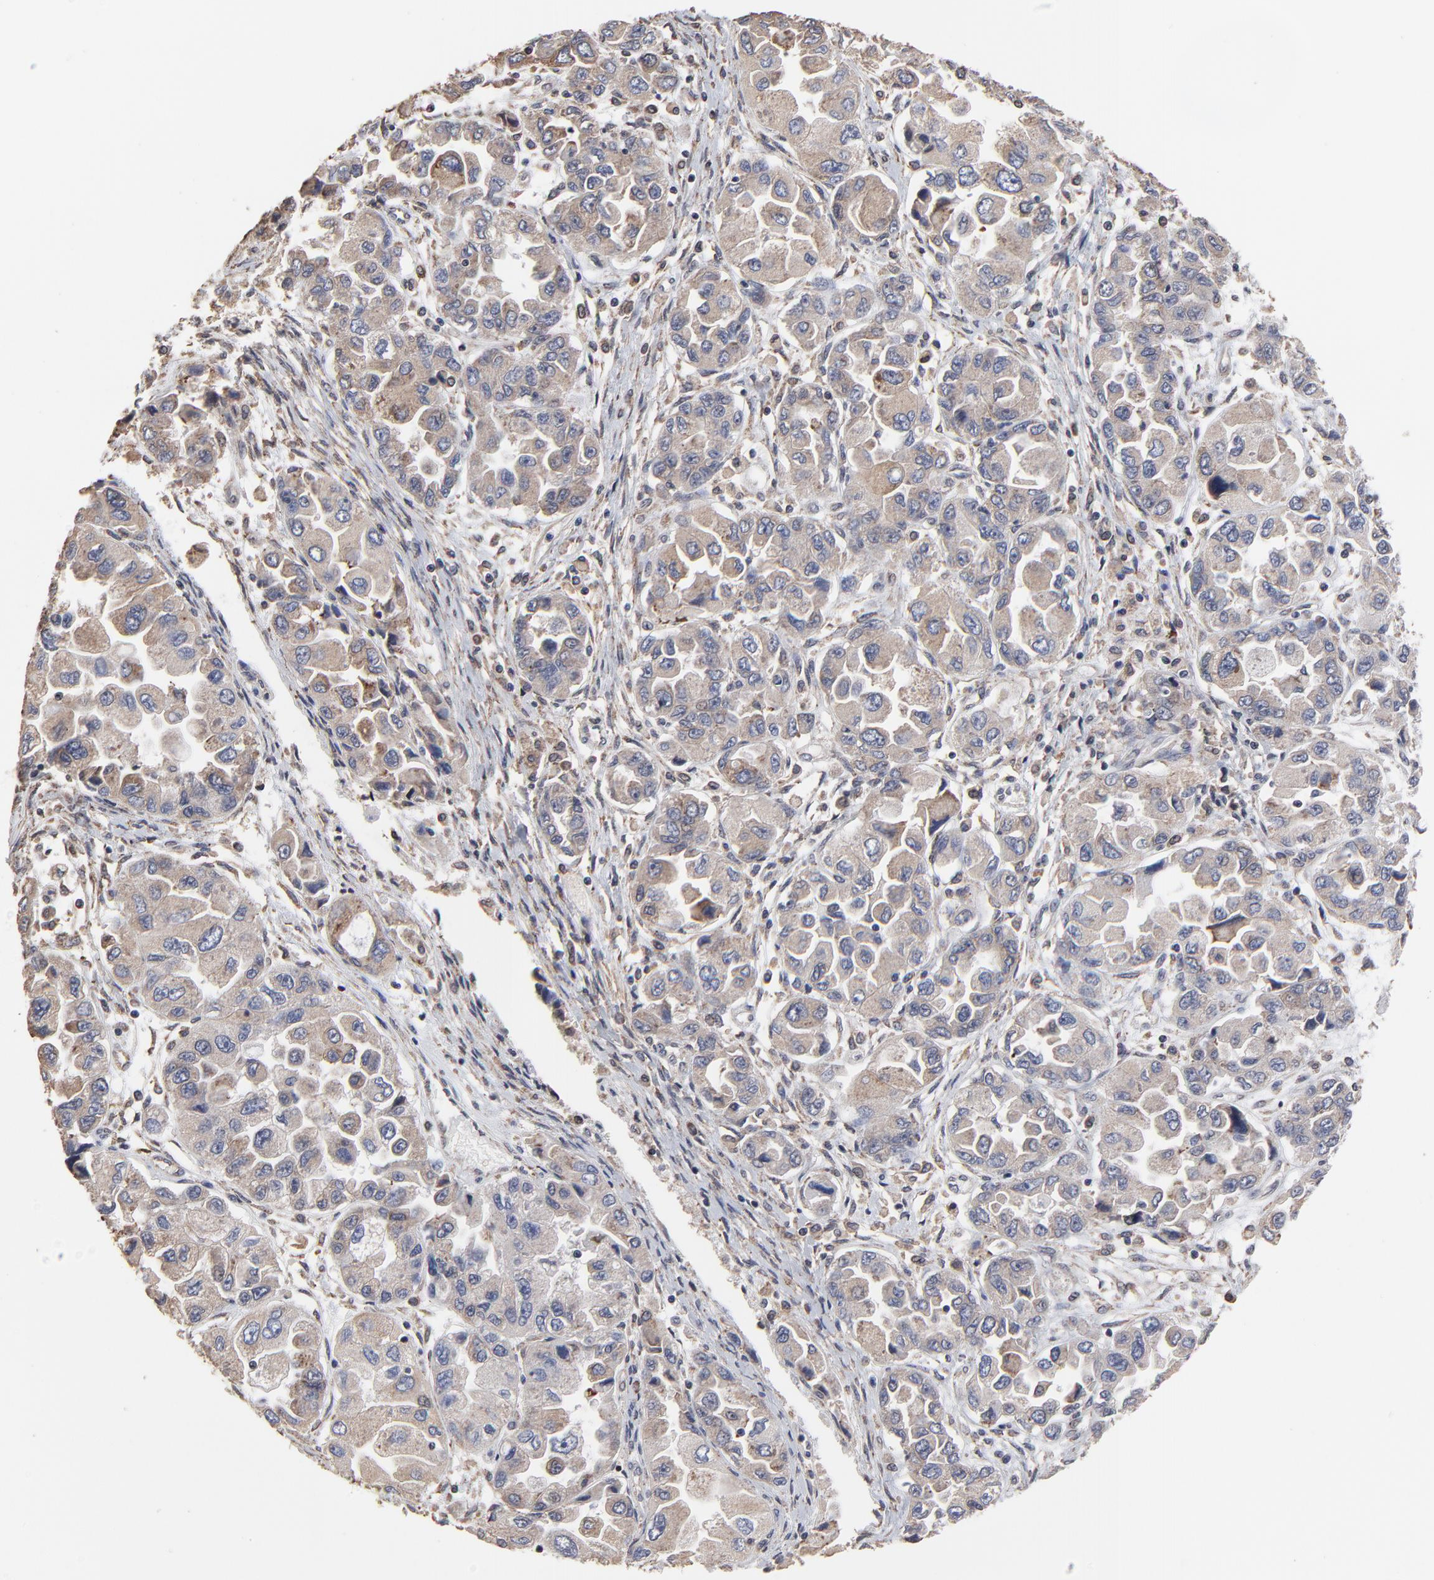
{"staining": {"intensity": "weak", "quantity": "25%-75%", "location": "cytoplasmic/membranous"}, "tissue": "ovarian cancer", "cell_type": "Tumor cells", "image_type": "cancer", "snomed": [{"axis": "morphology", "description": "Cystadenocarcinoma, serous, NOS"}, {"axis": "topography", "description": "Ovary"}], "caption": "Protein staining displays weak cytoplasmic/membranous expression in about 25%-75% of tumor cells in ovarian serous cystadenocarcinoma.", "gene": "CHM", "patient": {"sex": "female", "age": 84}}